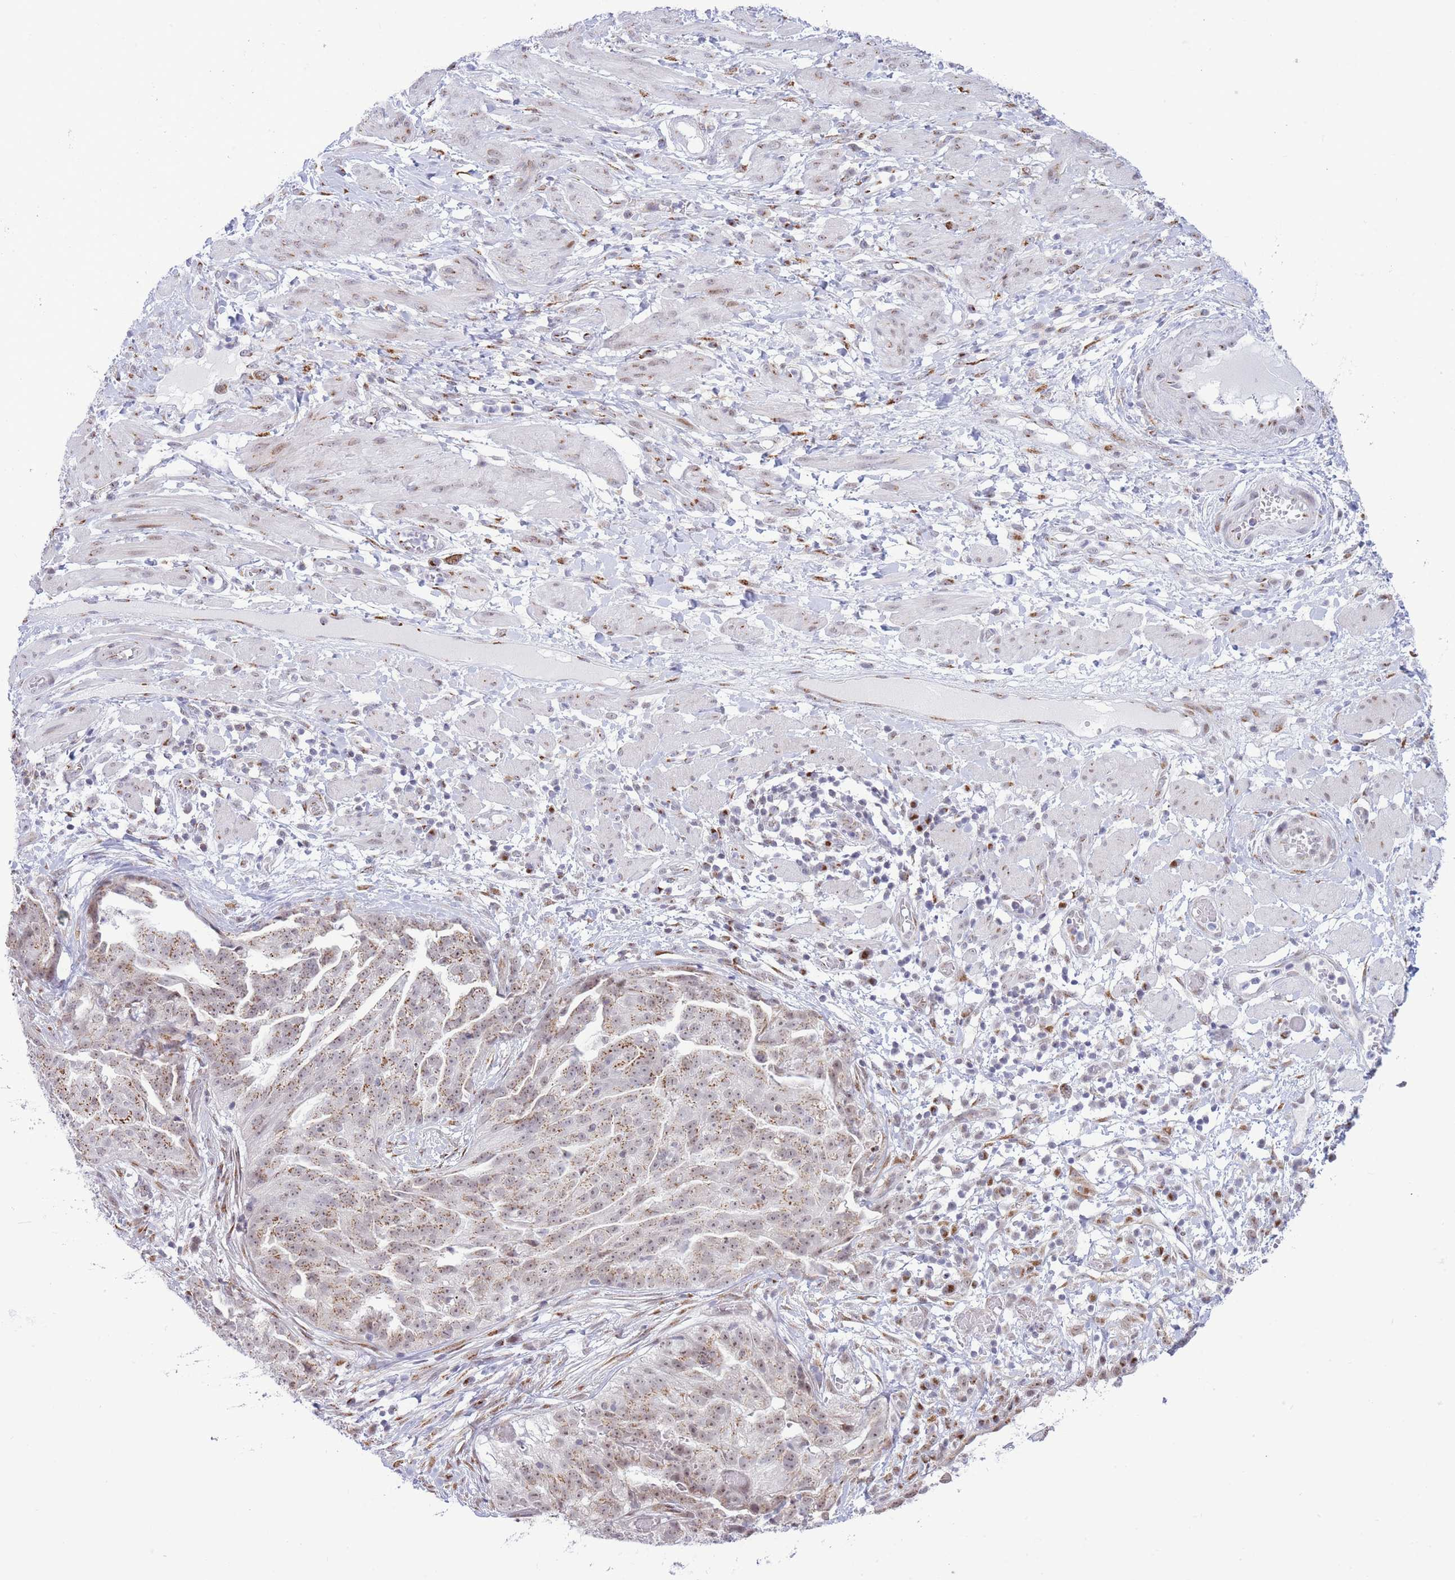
{"staining": {"intensity": "moderate", "quantity": ">75%", "location": "cytoplasmic/membranous,nuclear"}, "tissue": "ovarian cancer", "cell_type": "Tumor cells", "image_type": "cancer", "snomed": [{"axis": "morphology", "description": "Cystadenocarcinoma, serous, NOS"}, {"axis": "topography", "description": "Ovary"}], "caption": "A micrograph showing moderate cytoplasmic/membranous and nuclear staining in approximately >75% of tumor cells in ovarian cancer (serous cystadenocarcinoma), as visualized by brown immunohistochemical staining.", "gene": "INO80C", "patient": {"sex": "female", "age": 58}}